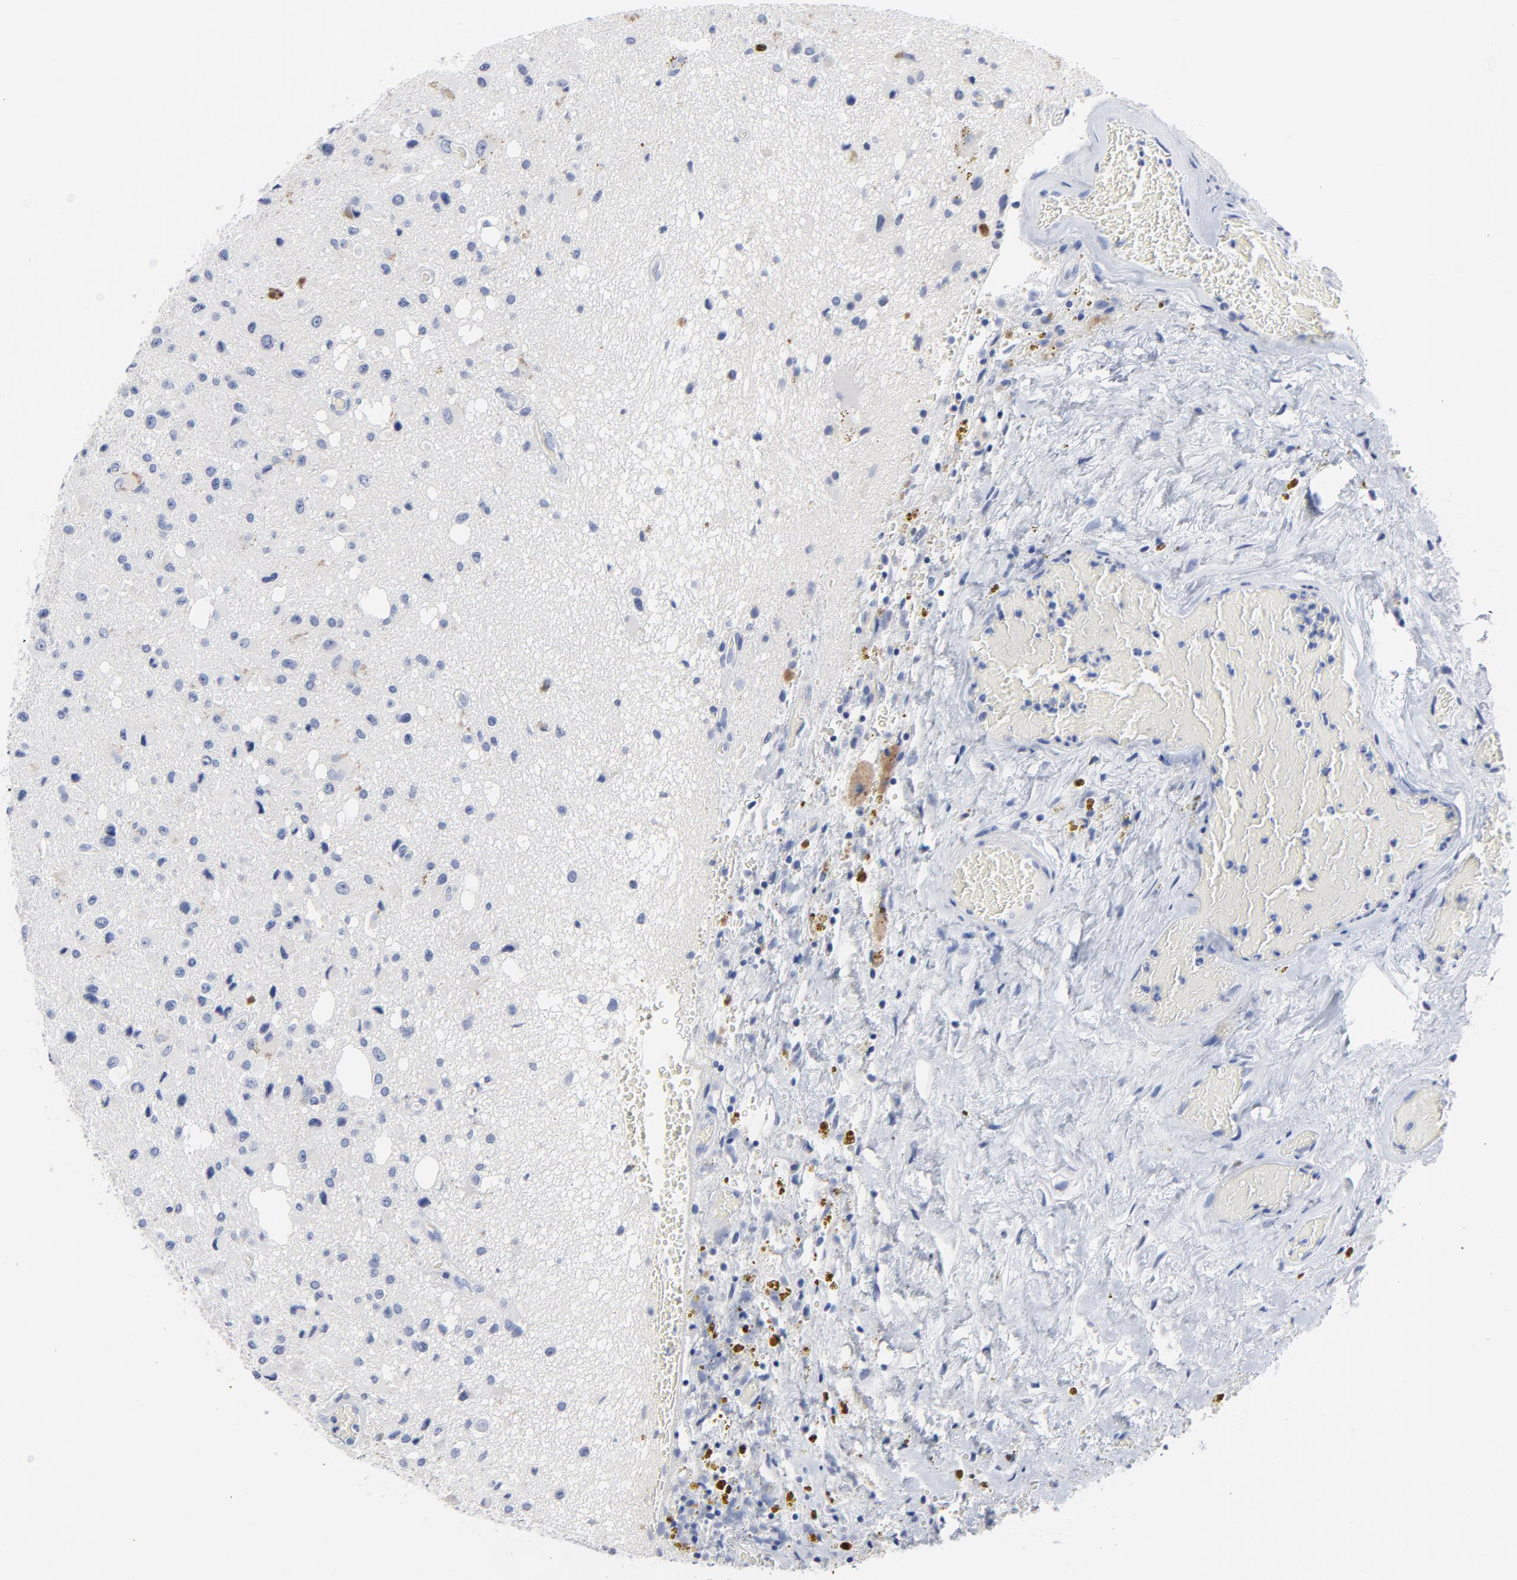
{"staining": {"intensity": "strong", "quantity": "<25%", "location": "cytoplasmic/membranous,nuclear"}, "tissue": "glioma", "cell_type": "Tumor cells", "image_type": "cancer", "snomed": [{"axis": "morphology", "description": "Glioma, malignant, Low grade"}, {"axis": "topography", "description": "Brain"}], "caption": "About <25% of tumor cells in glioma reveal strong cytoplasmic/membranous and nuclear protein expression as visualized by brown immunohistochemical staining.", "gene": "CDK1", "patient": {"sex": "male", "age": 58}}